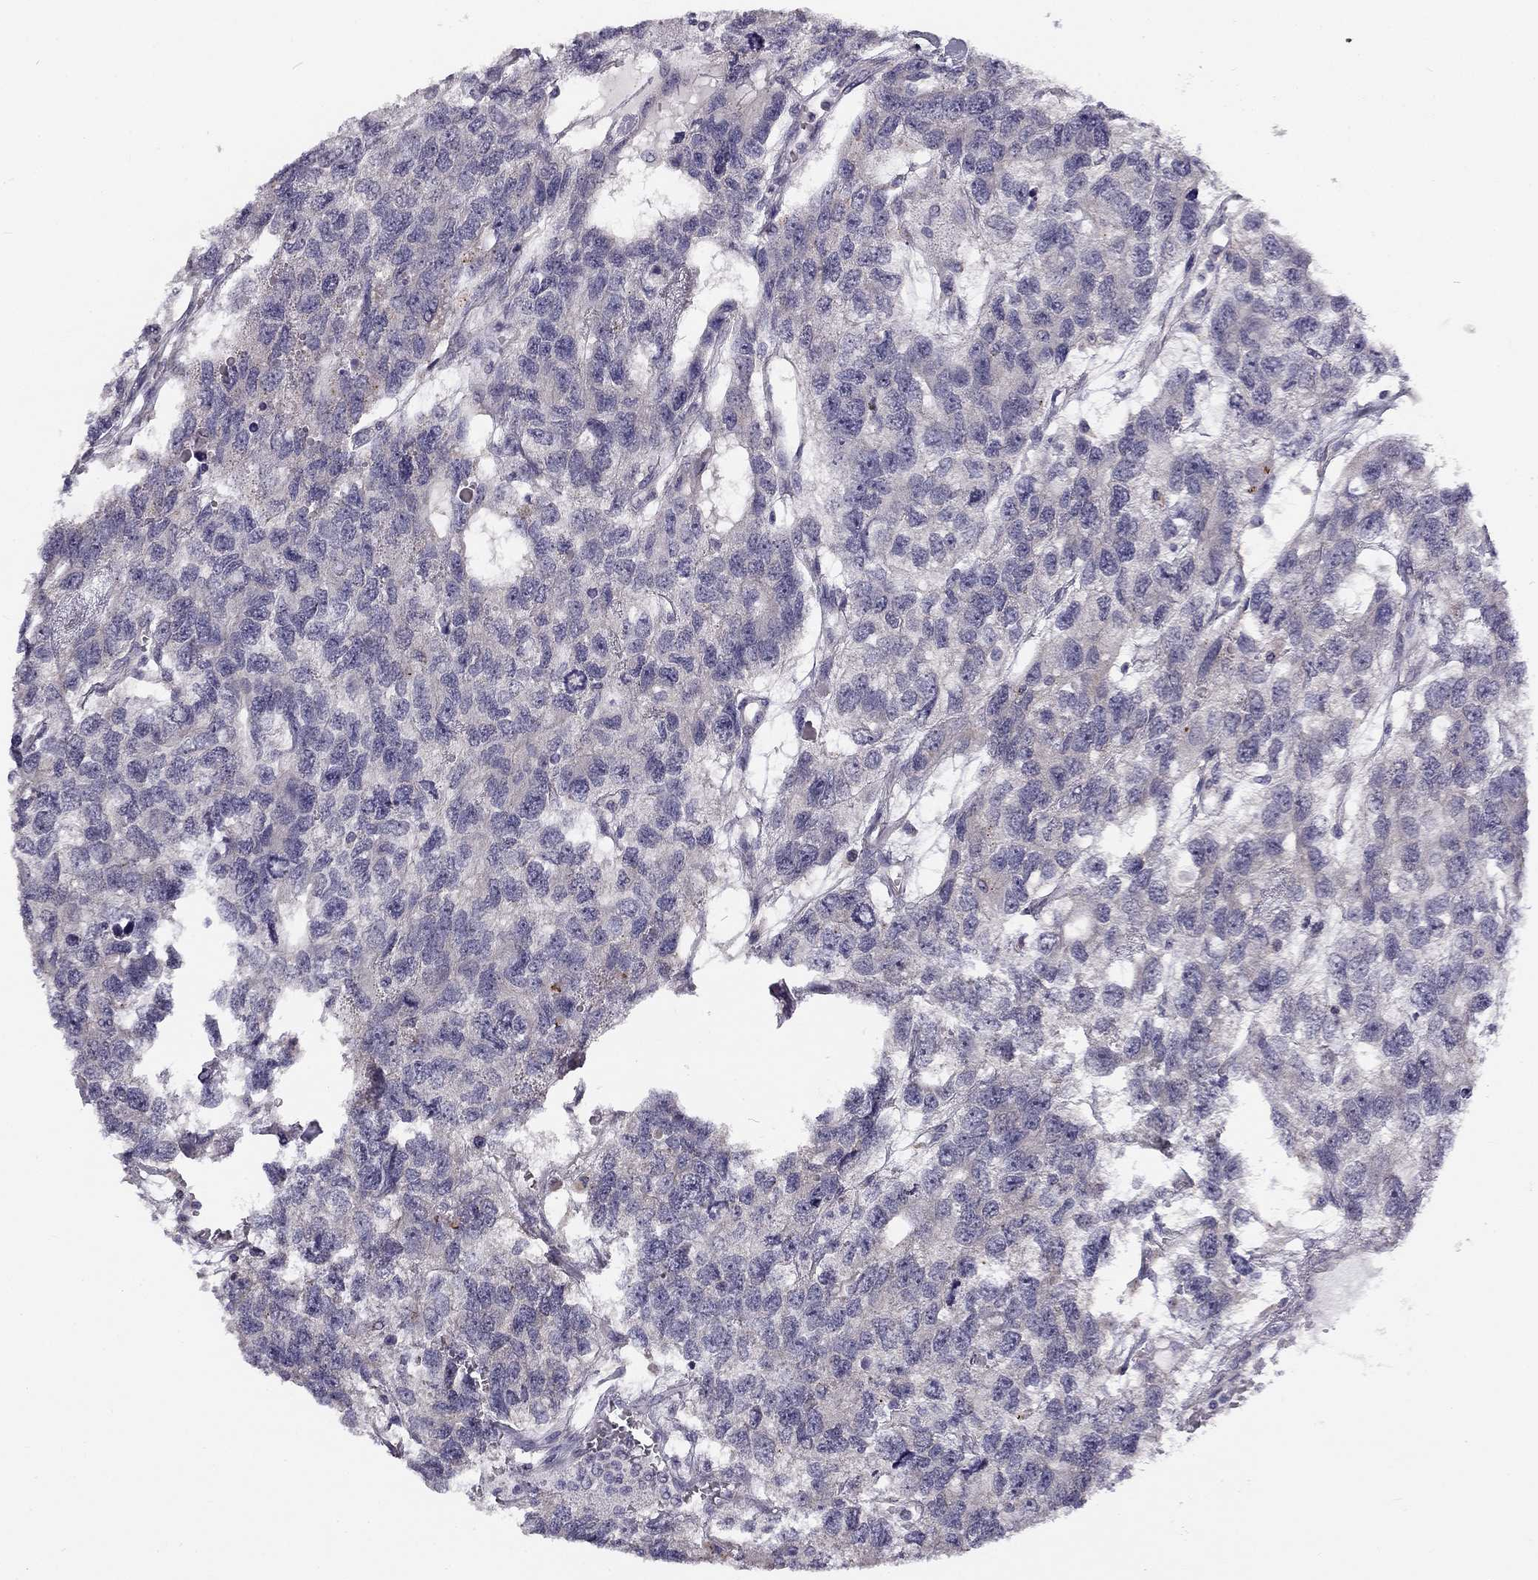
{"staining": {"intensity": "negative", "quantity": "none", "location": "none"}, "tissue": "testis cancer", "cell_type": "Tumor cells", "image_type": "cancer", "snomed": [{"axis": "morphology", "description": "Seminoma, NOS"}, {"axis": "topography", "description": "Testis"}], "caption": "Human testis seminoma stained for a protein using IHC reveals no staining in tumor cells.", "gene": "CNR1", "patient": {"sex": "male", "age": 52}}